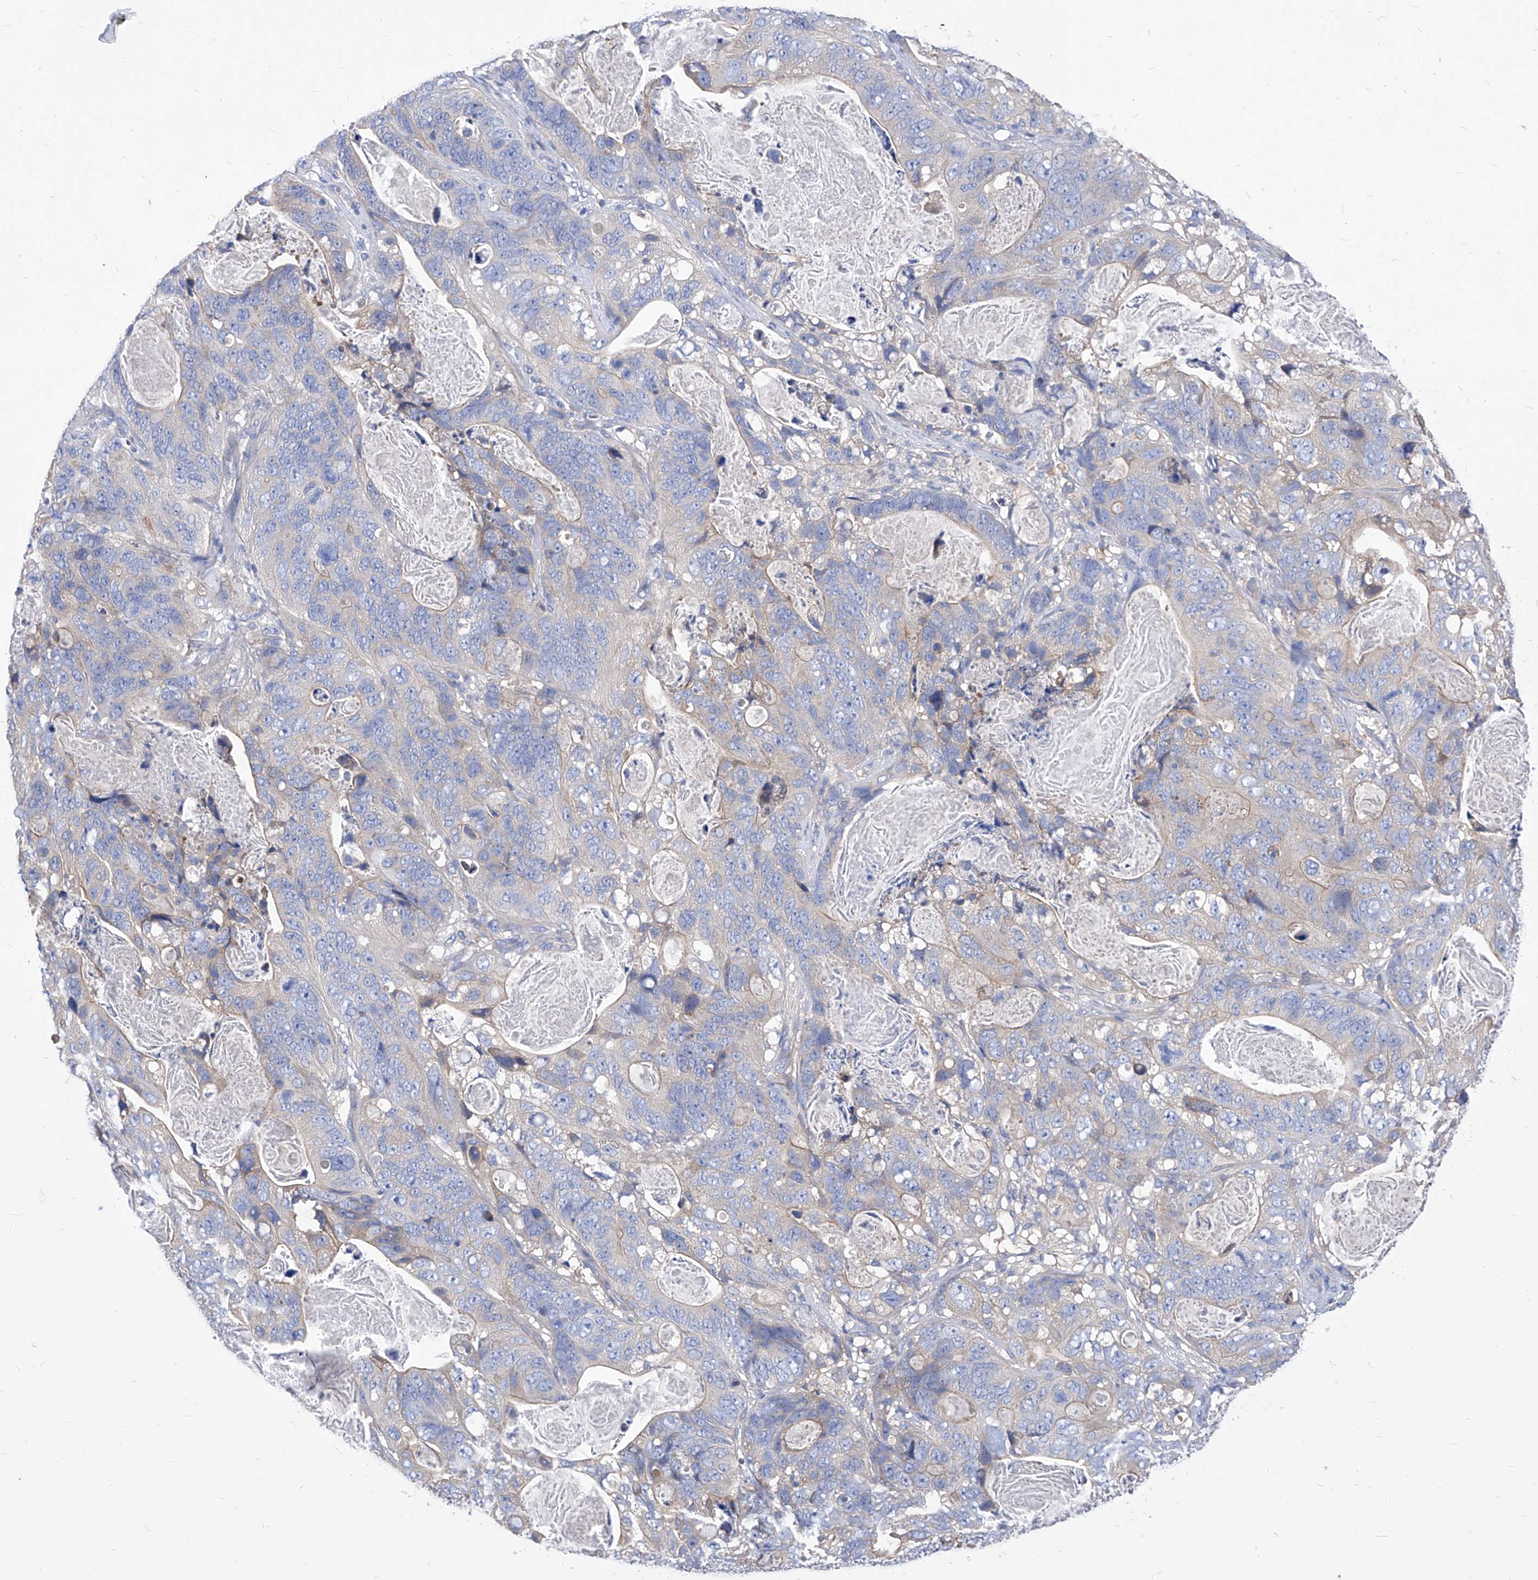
{"staining": {"intensity": "weak", "quantity": "<25%", "location": "cytoplasmic/membranous"}, "tissue": "stomach cancer", "cell_type": "Tumor cells", "image_type": "cancer", "snomed": [{"axis": "morphology", "description": "Normal tissue, NOS"}, {"axis": "morphology", "description": "Adenocarcinoma, NOS"}, {"axis": "topography", "description": "Stomach"}], "caption": "Immunohistochemistry of human stomach cancer (adenocarcinoma) reveals no expression in tumor cells.", "gene": "XPNPEP1", "patient": {"sex": "female", "age": 89}}